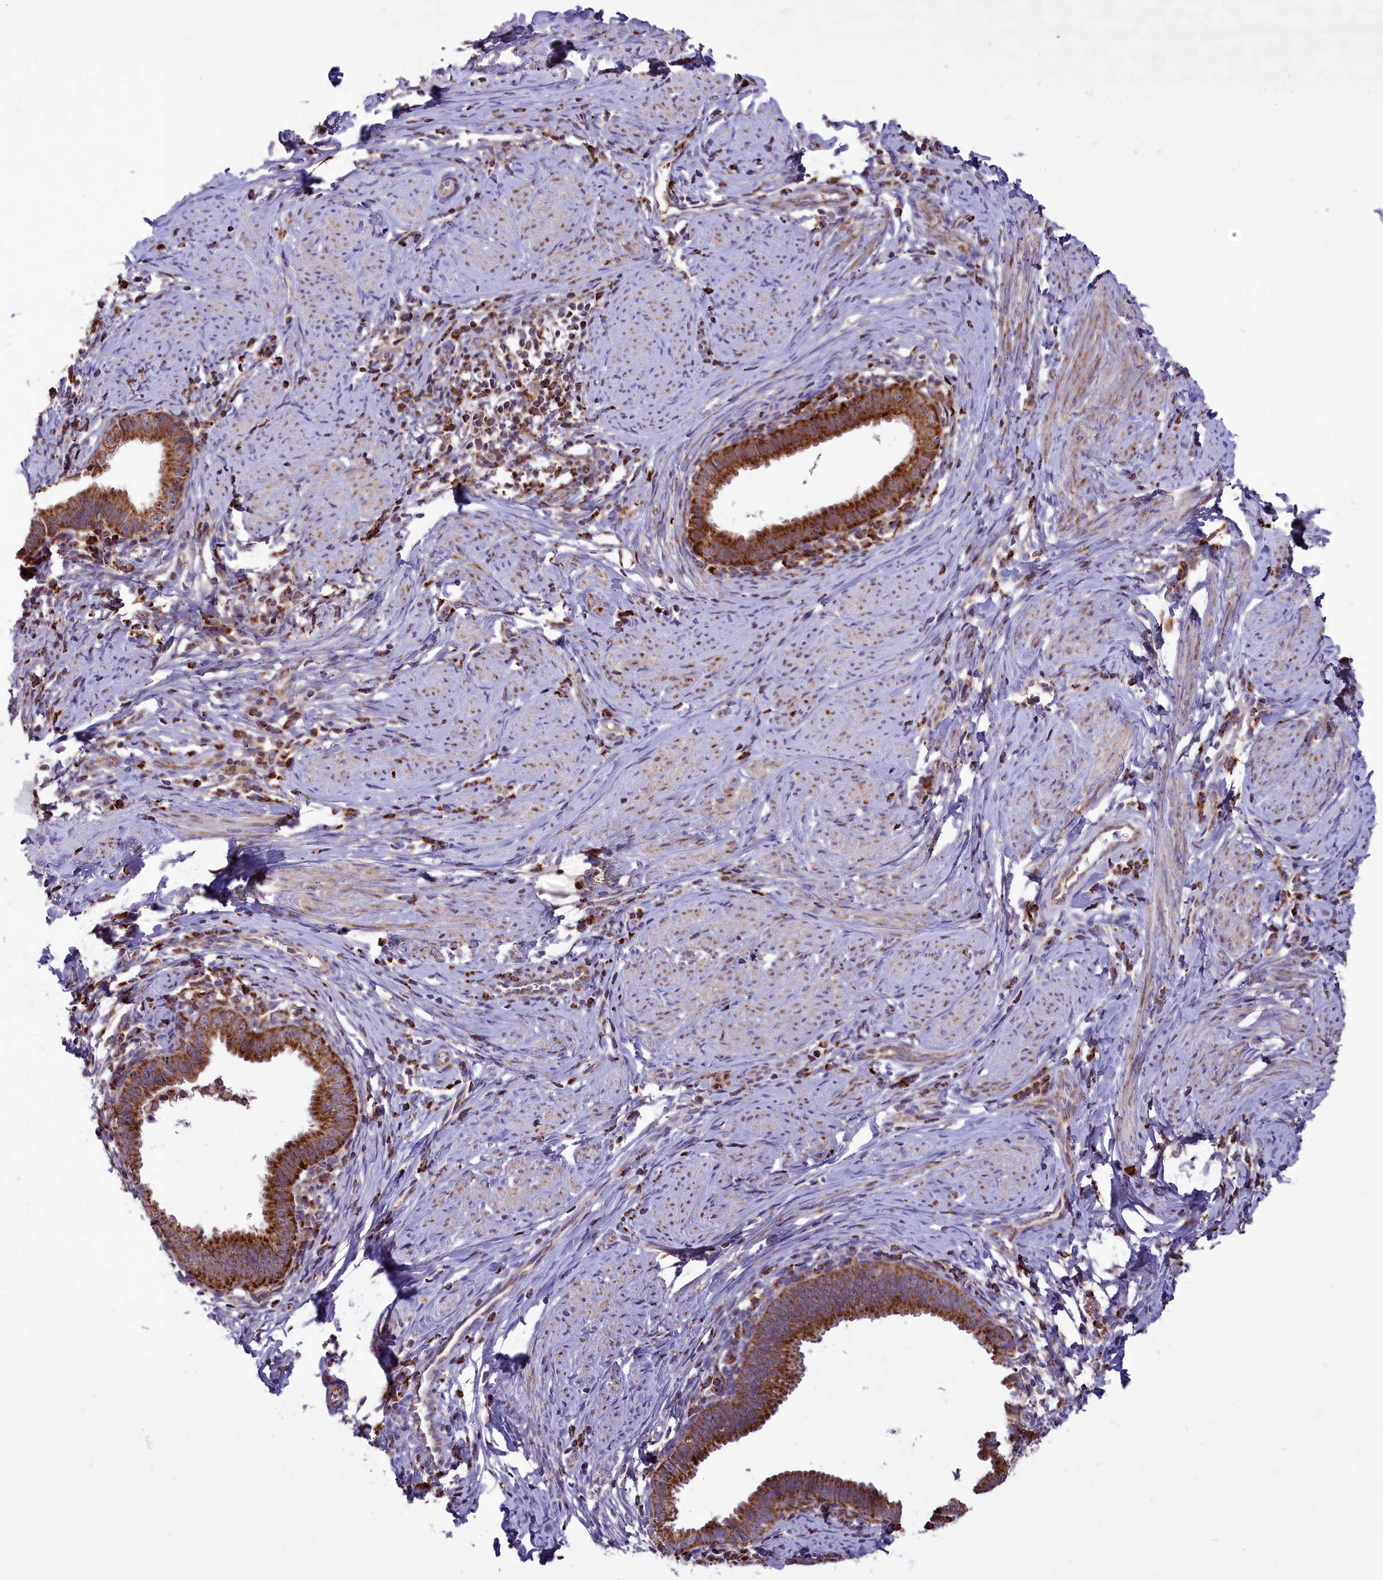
{"staining": {"intensity": "strong", "quantity": ">75%", "location": "cytoplasmic/membranous"}, "tissue": "cervical cancer", "cell_type": "Tumor cells", "image_type": "cancer", "snomed": [{"axis": "morphology", "description": "Adenocarcinoma, NOS"}, {"axis": "topography", "description": "Cervix"}], "caption": "This photomicrograph shows adenocarcinoma (cervical) stained with IHC to label a protein in brown. The cytoplasmic/membranous of tumor cells show strong positivity for the protein. Nuclei are counter-stained blue.", "gene": "COX17", "patient": {"sex": "female", "age": 36}}